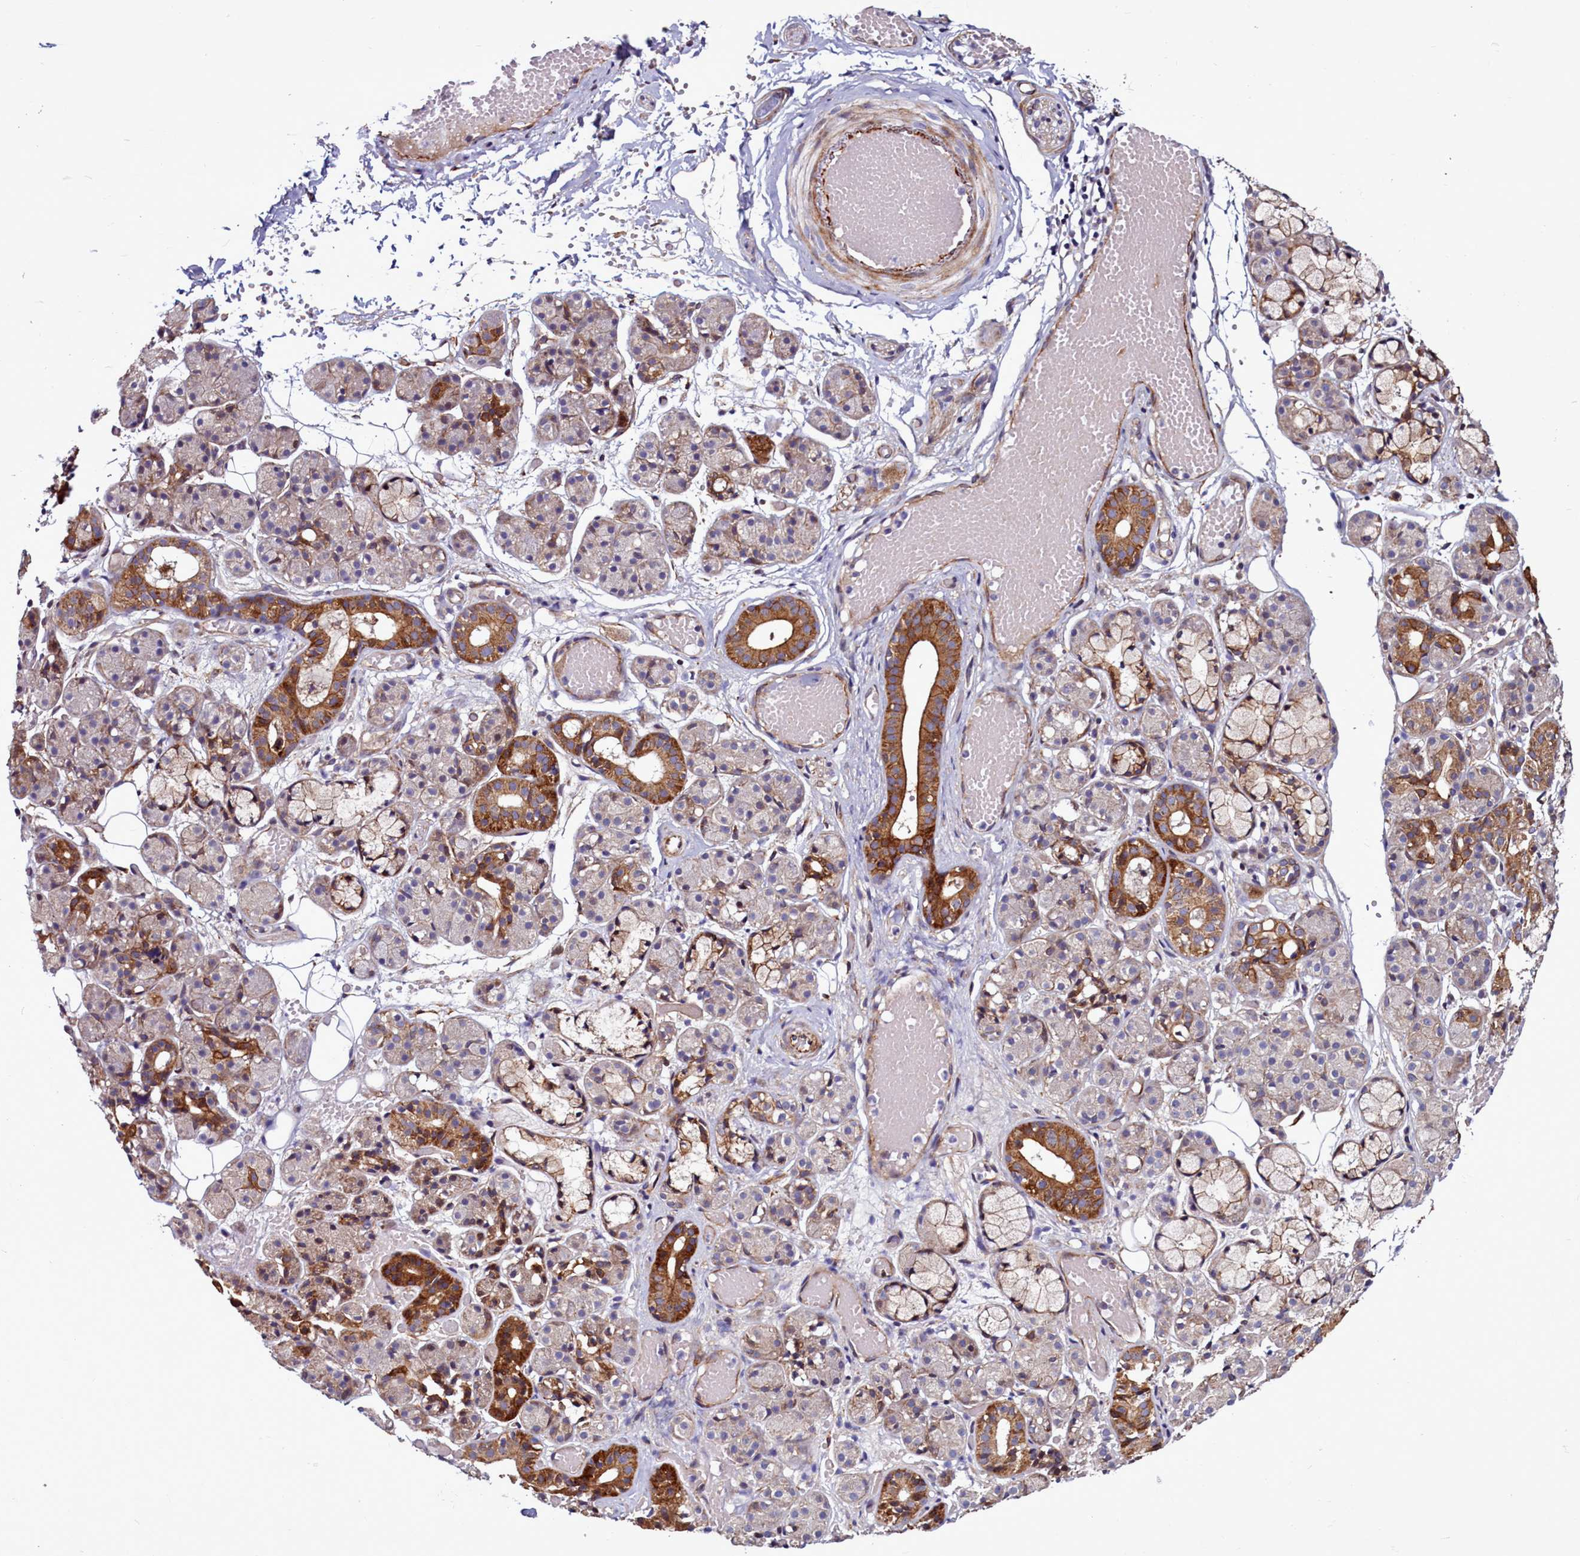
{"staining": {"intensity": "strong", "quantity": "<25%", "location": "cytoplasmic/membranous"}, "tissue": "salivary gland", "cell_type": "Glandular cells", "image_type": "normal", "snomed": [{"axis": "morphology", "description": "Normal tissue, NOS"}, {"axis": "topography", "description": "Salivary gland"}], "caption": "Immunohistochemistry (IHC) staining of normal salivary gland, which demonstrates medium levels of strong cytoplasmic/membranous positivity in about <25% of glandular cells indicating strong cytoplasmic/membranous protein positivity. The staining was performed using DAB (brown) for protein detection and nuclei were counterstained in hematoxylin (blue).", "gene": "MCRIP1", "patient": {"sex": "male", "age": 63}}